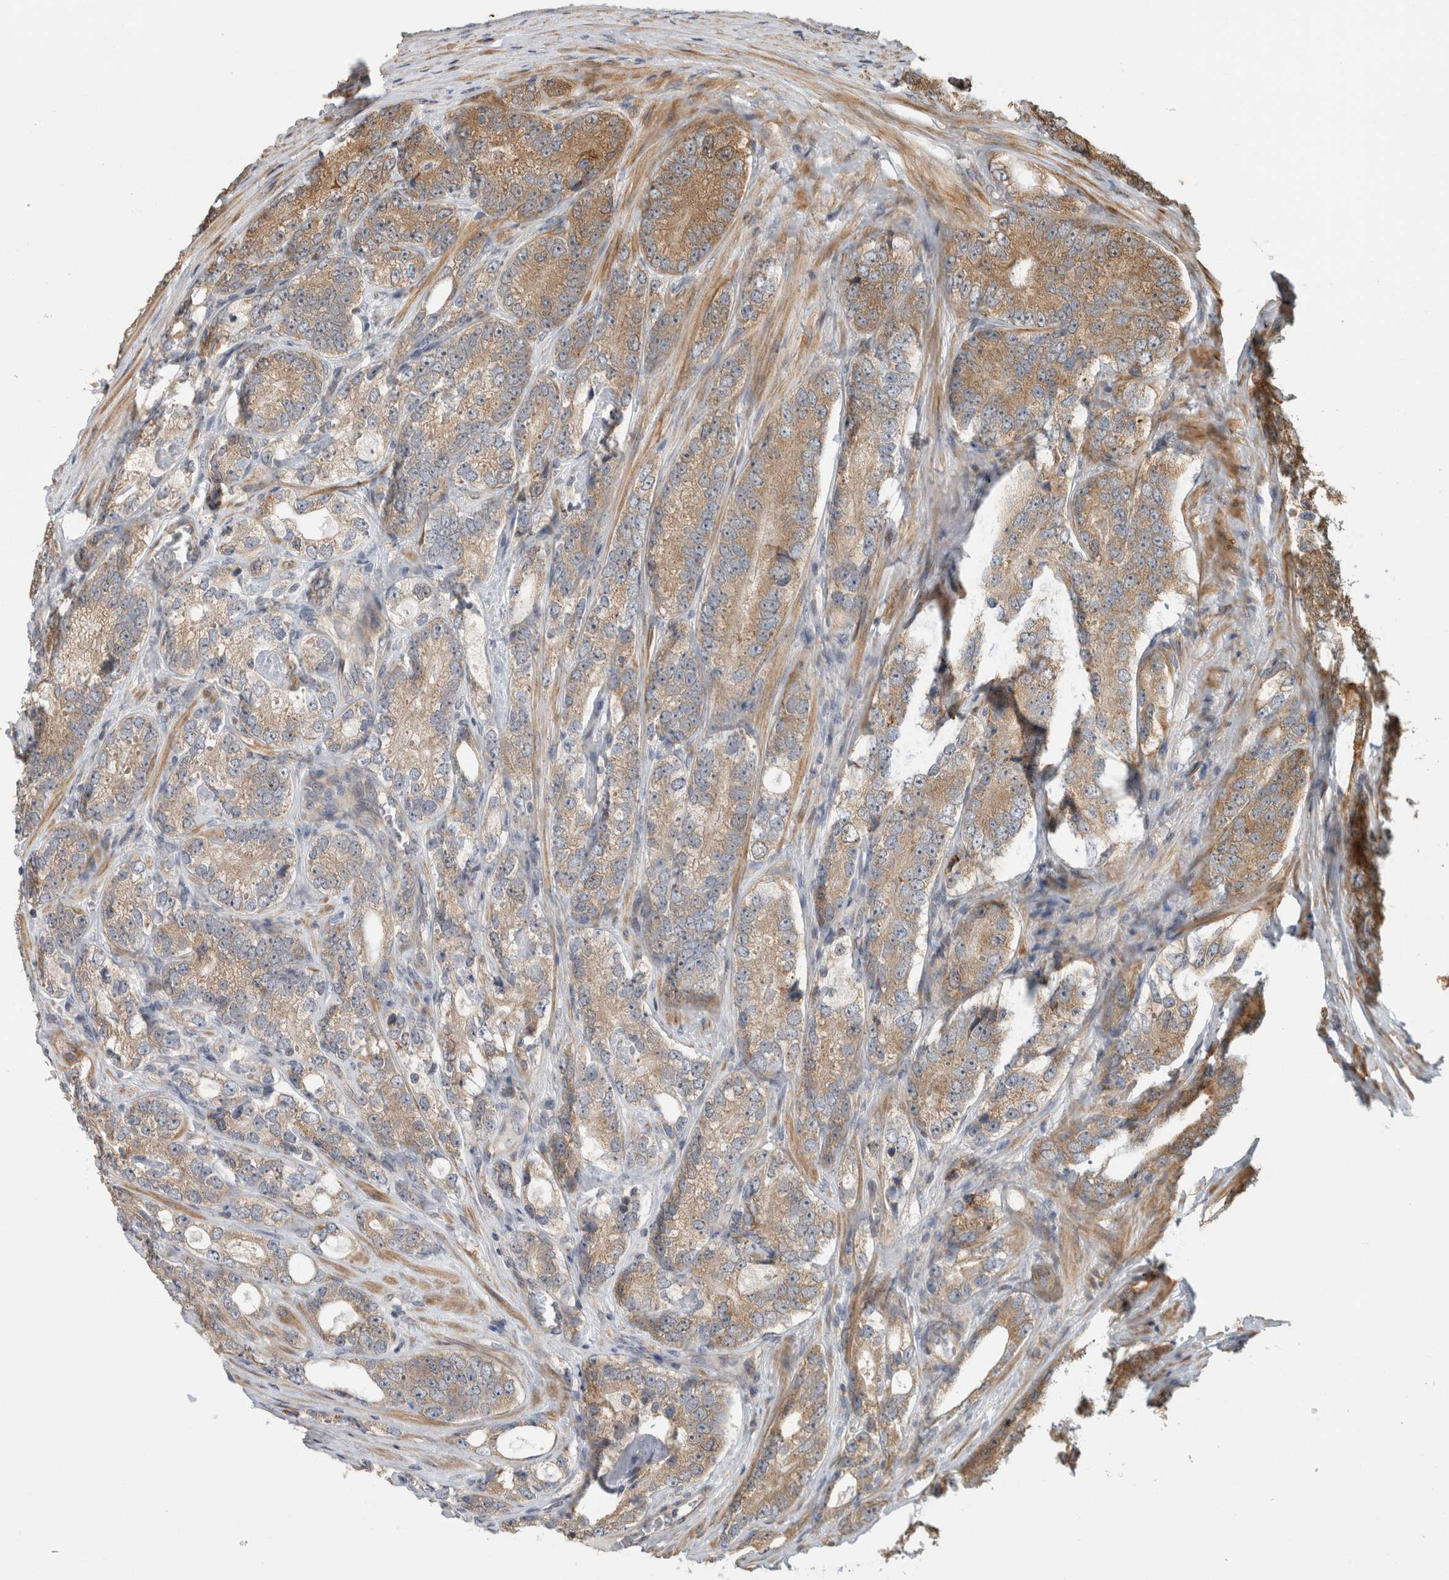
{"staining": {"intensity": "moderate", "quantity": ">75%", "location": "cytoplasmic/membranous"}, "tissue": "prostate cancer", "cell_type": "Tumor cells", "image_type": "cancer", "snomed": [{"axis": "morphology", "description": "Adenocarcinoma, High grade"}, {"axis": "topography", "description": "Prostate"}], "caption": "IHC photomicrograph of human prostate cancer stained for a protein (brown), which demonstrates medium levels of moderate cytoplasmic/membranous staining in approximately >75% of tumor cells.", "gene": "PCDHB15", "patient": {"sex": "male", "age": 56}}